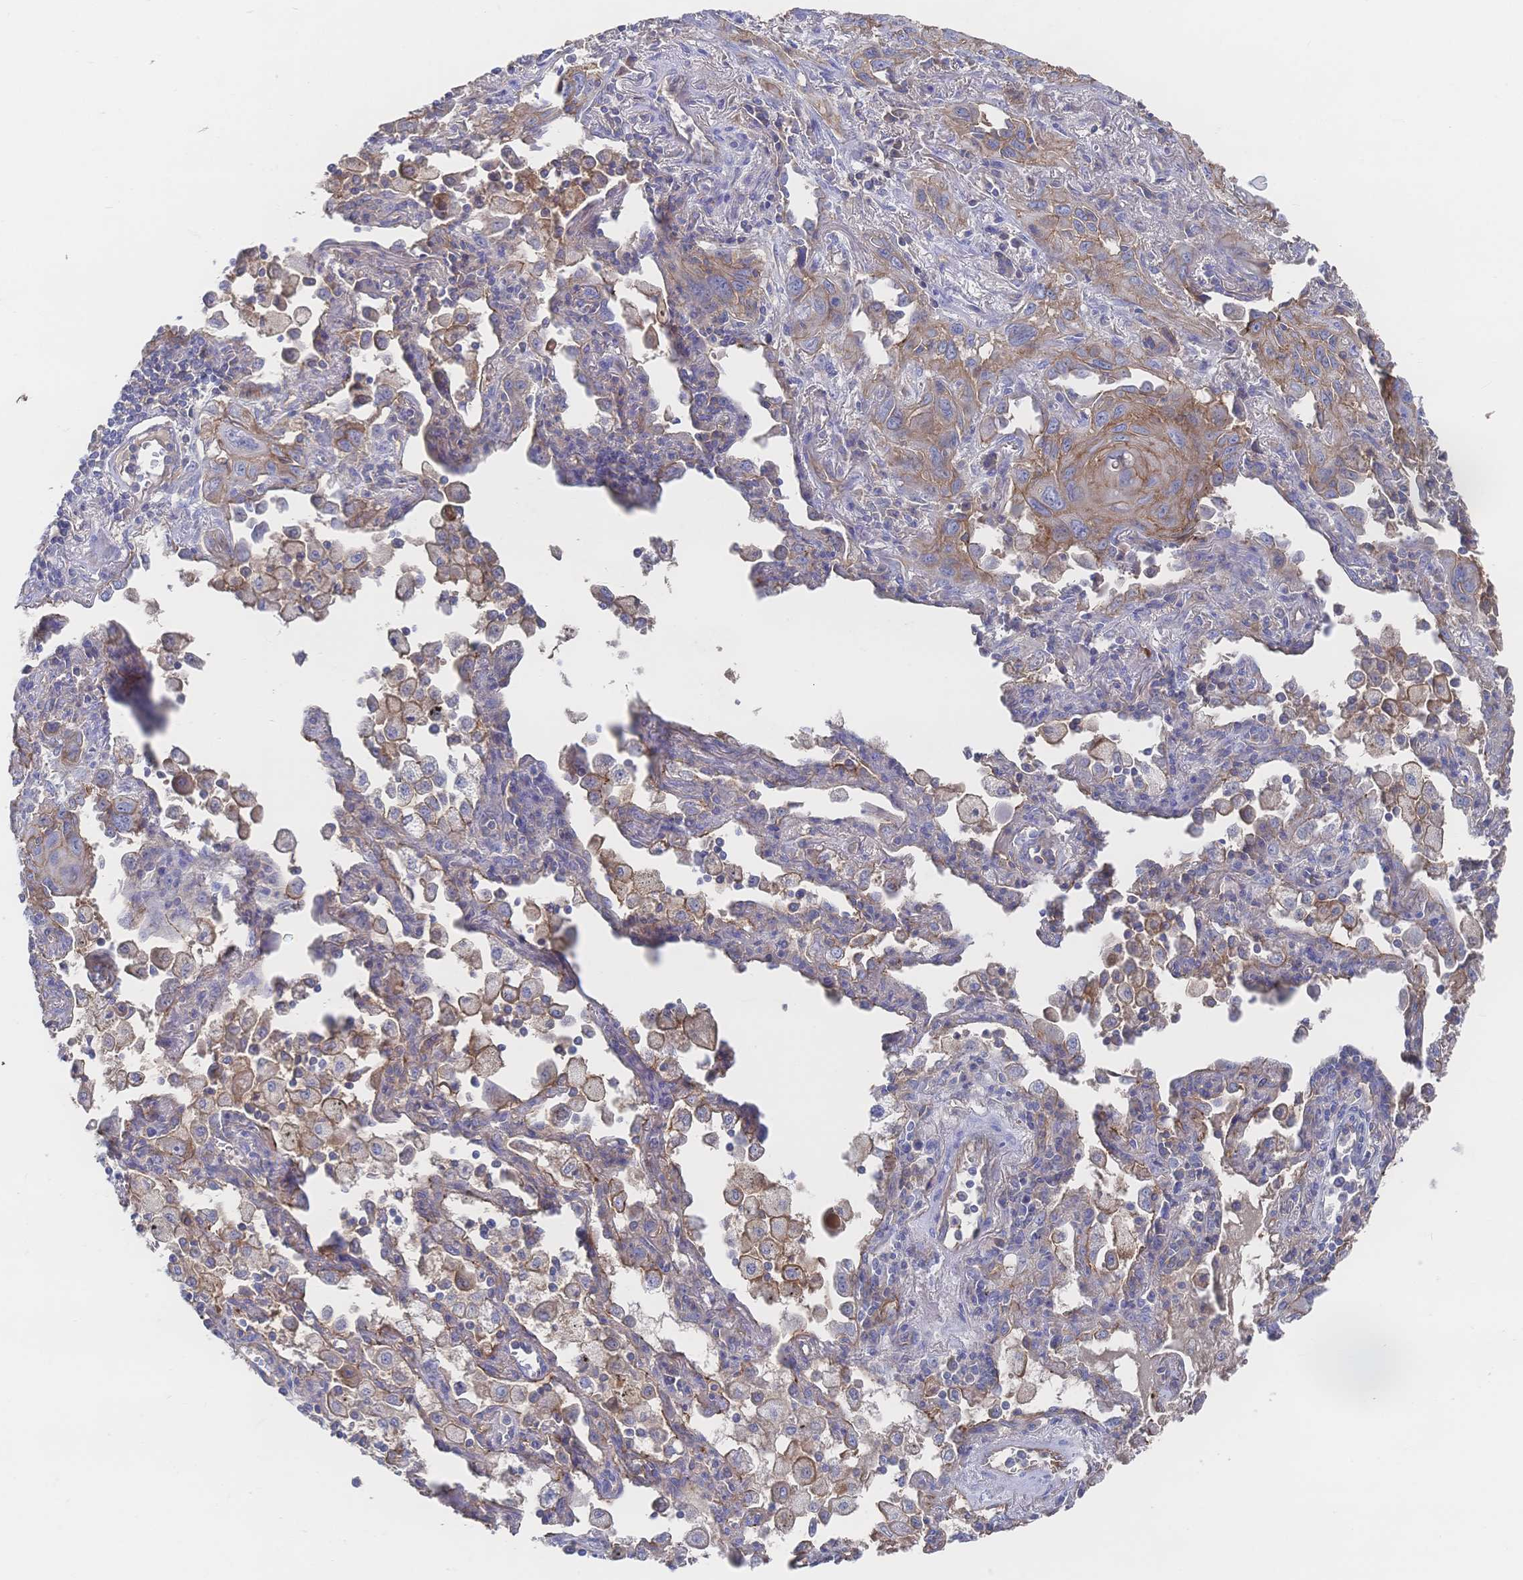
{"staining": {"intensity": "moderate", "quantity": "25%-75%", "location": "cytoplasmic/membranous"}, "tissue": "lung cancer", "cell_type": "Tumor cells", "image_type": "cancer", "snomed": [{"axis": "morphology", "description": "Squamous cell carcinoma, NOS"}, {"axis": "topography", "description": "Lung"}], "caption": "This photomicrograph shows lung cancer stained with IHC to label a protein in brown. The cytoplasmic/membranous of tumor cells show moderate positivity for the protein. Nuclei are counter-stained blue.", "gene": "F11R", "patient": {"sex": "male", "age": 79}}